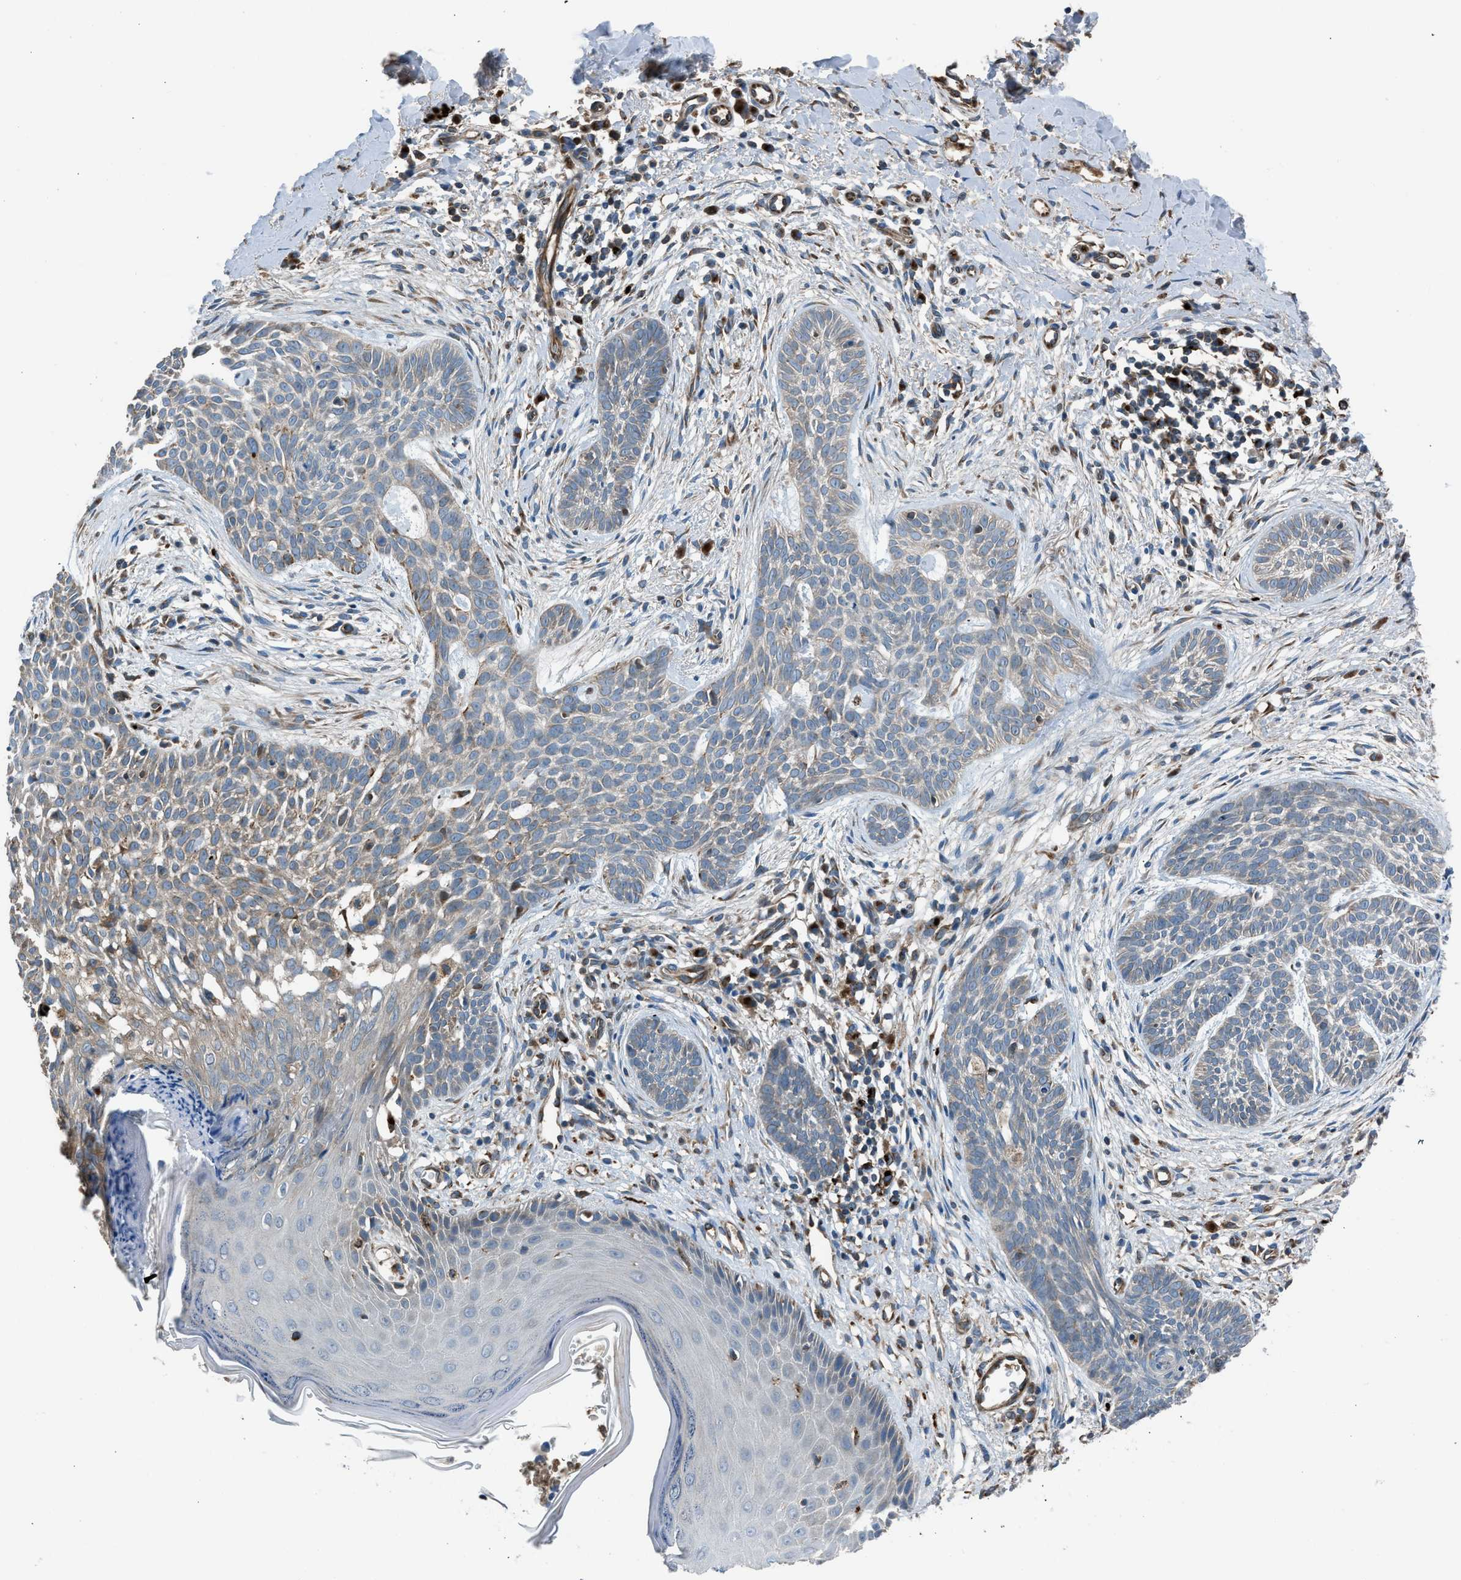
{"staining": {"intensity": "weak", "quantity": "<25%", "location": "cytoplasmic/membranous"}, "tissue": "skin cancer", "cell_type": "Tumor cells", "image_type": "cancer", "snomed": [{"axis": "morphology", "description": "Basal cell carcinoma"}, {"axis": "topography", "description": "Skin"}], "caption": "Skin cancer (basal cell carcinoma) was stained to show a protein in brown. There is no significant positivity in tumor cells.", "gene": "LMBR1", "patient": {"sex": "female", "age": 59}}